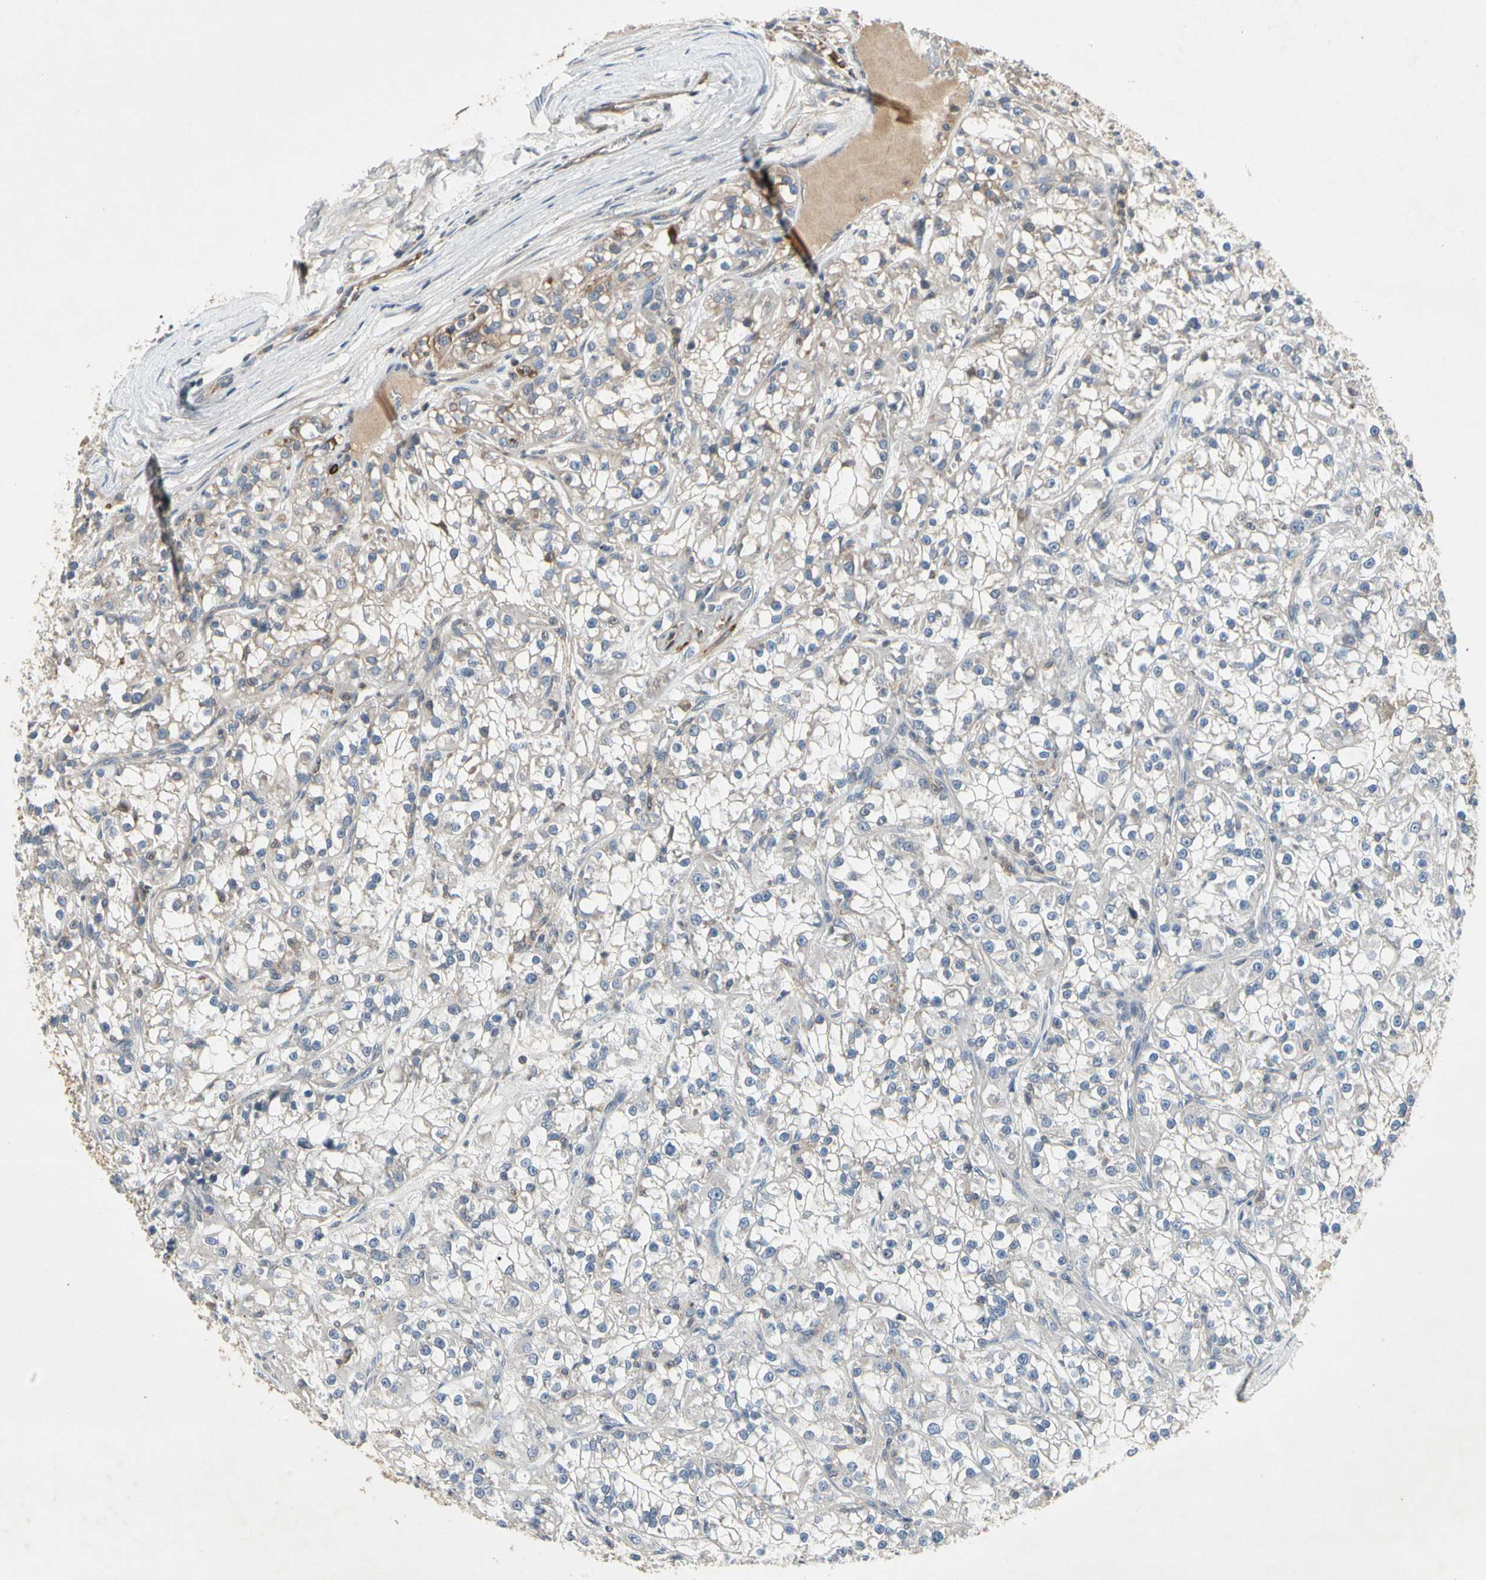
{"staining": {"intensity": "negative", "quantity": "none", "location": "none"}, "tissue": "renal cancer", "cell_type": "Tumor cells", "image_type": "cancer", "snomed": [{"axis": "morphology", "description": "Adenocarcinoma, NOS"}, {"axis": "topography", "description": "Kidney"}], "caption": "IHC photomicrograph of renal cancer stained for a protein (brown), which demonstrates no expression in tumor cells.", "gene": "CRTAC1", "patient": {"sex": "female", "age": 52}}